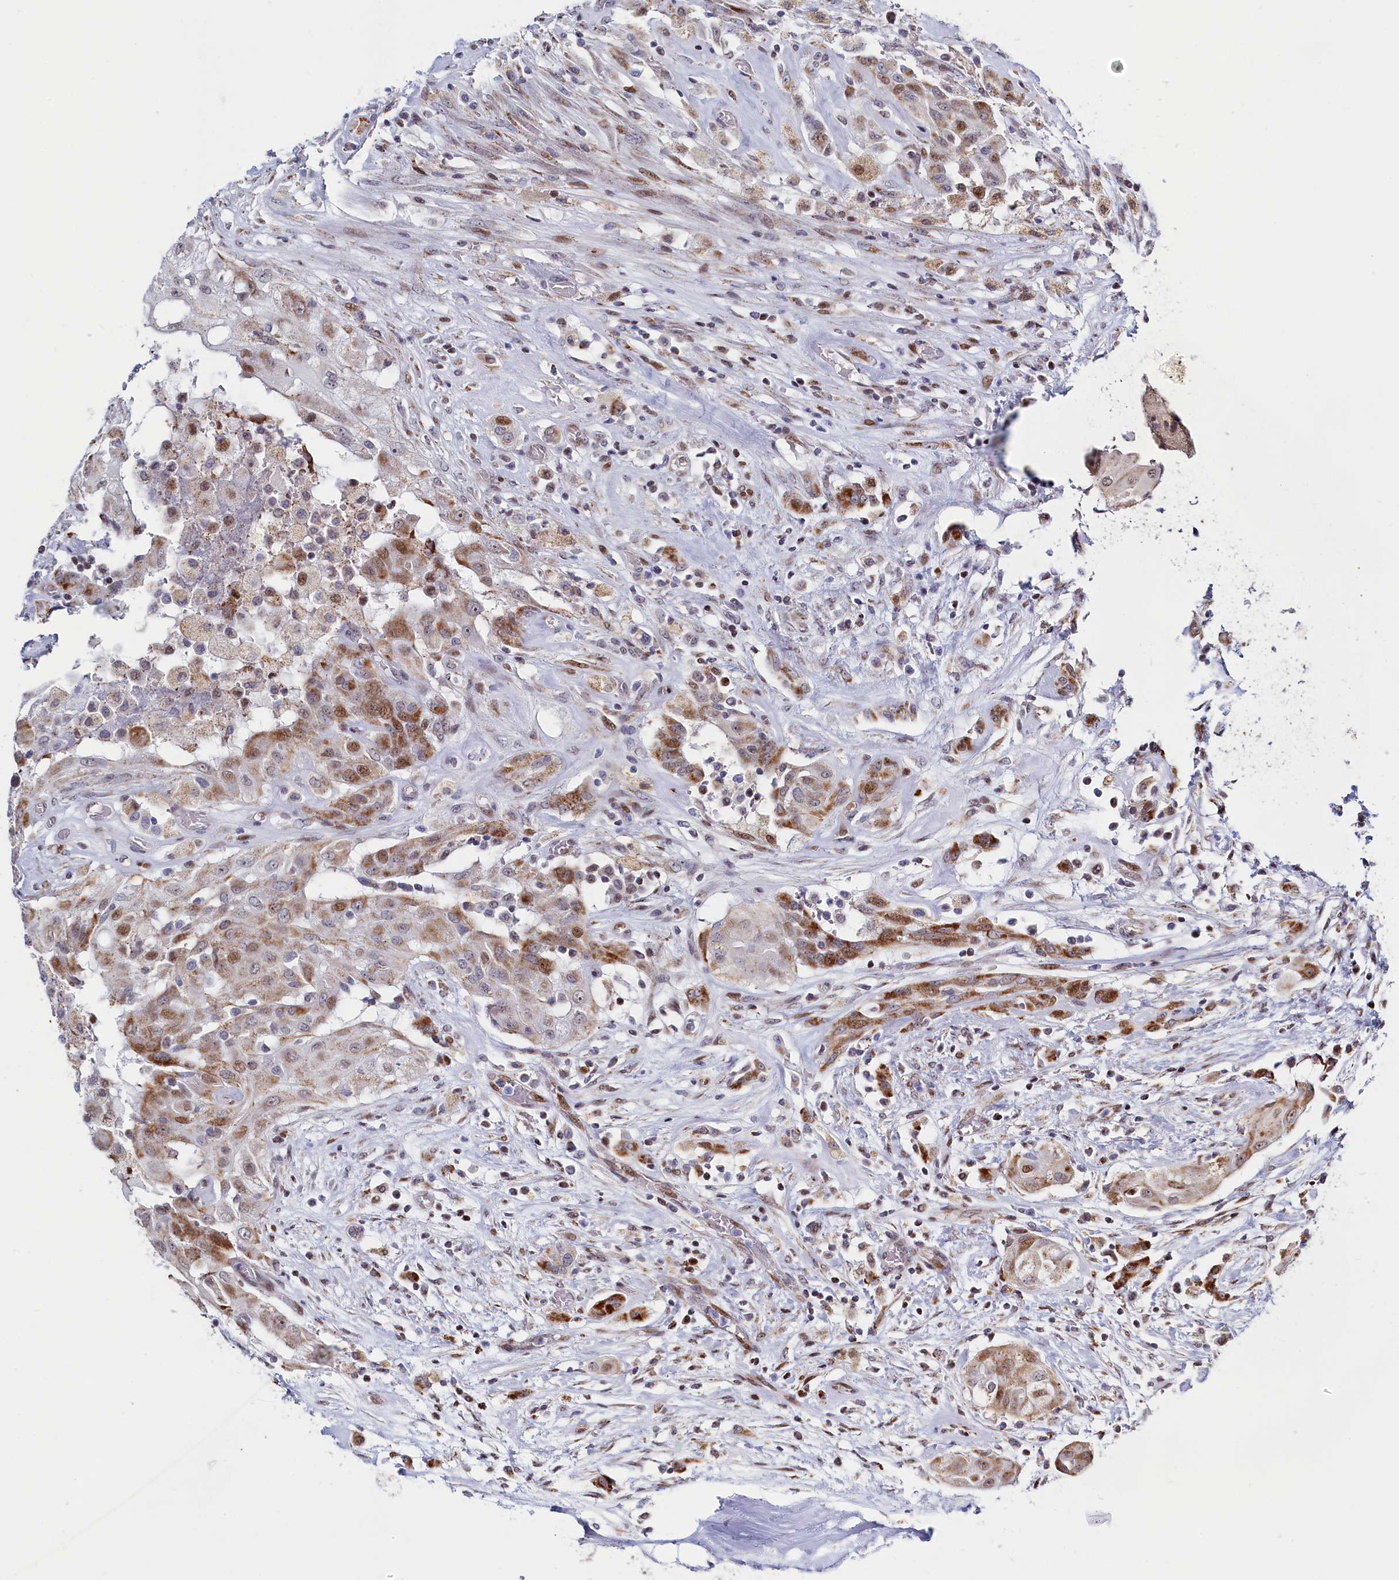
{"staining": {"intensity": "moderate", "quantity": ">75%", "location": "cytoplasmic/membranous,nuclear"}, "tissue": "thyroid cancer", "cell_type": "Tumor cells", "image_type": "cancer", "snomed": [{"axis": "morphology", "description": "Papillary adenocarcinoma, NOS"}, {"axis": "topography", "description": "Thyroid gland"}], "caption": "Thyroid cancer (papillary adenocarcinoma) stained with a brown dye exhibits moderate cytoplasmic/membranous and nuclear positive staining in approximately >75% of tumor cells.", "gene": "HDGFL3", "patient": {"sex": "female", "age": 59}}